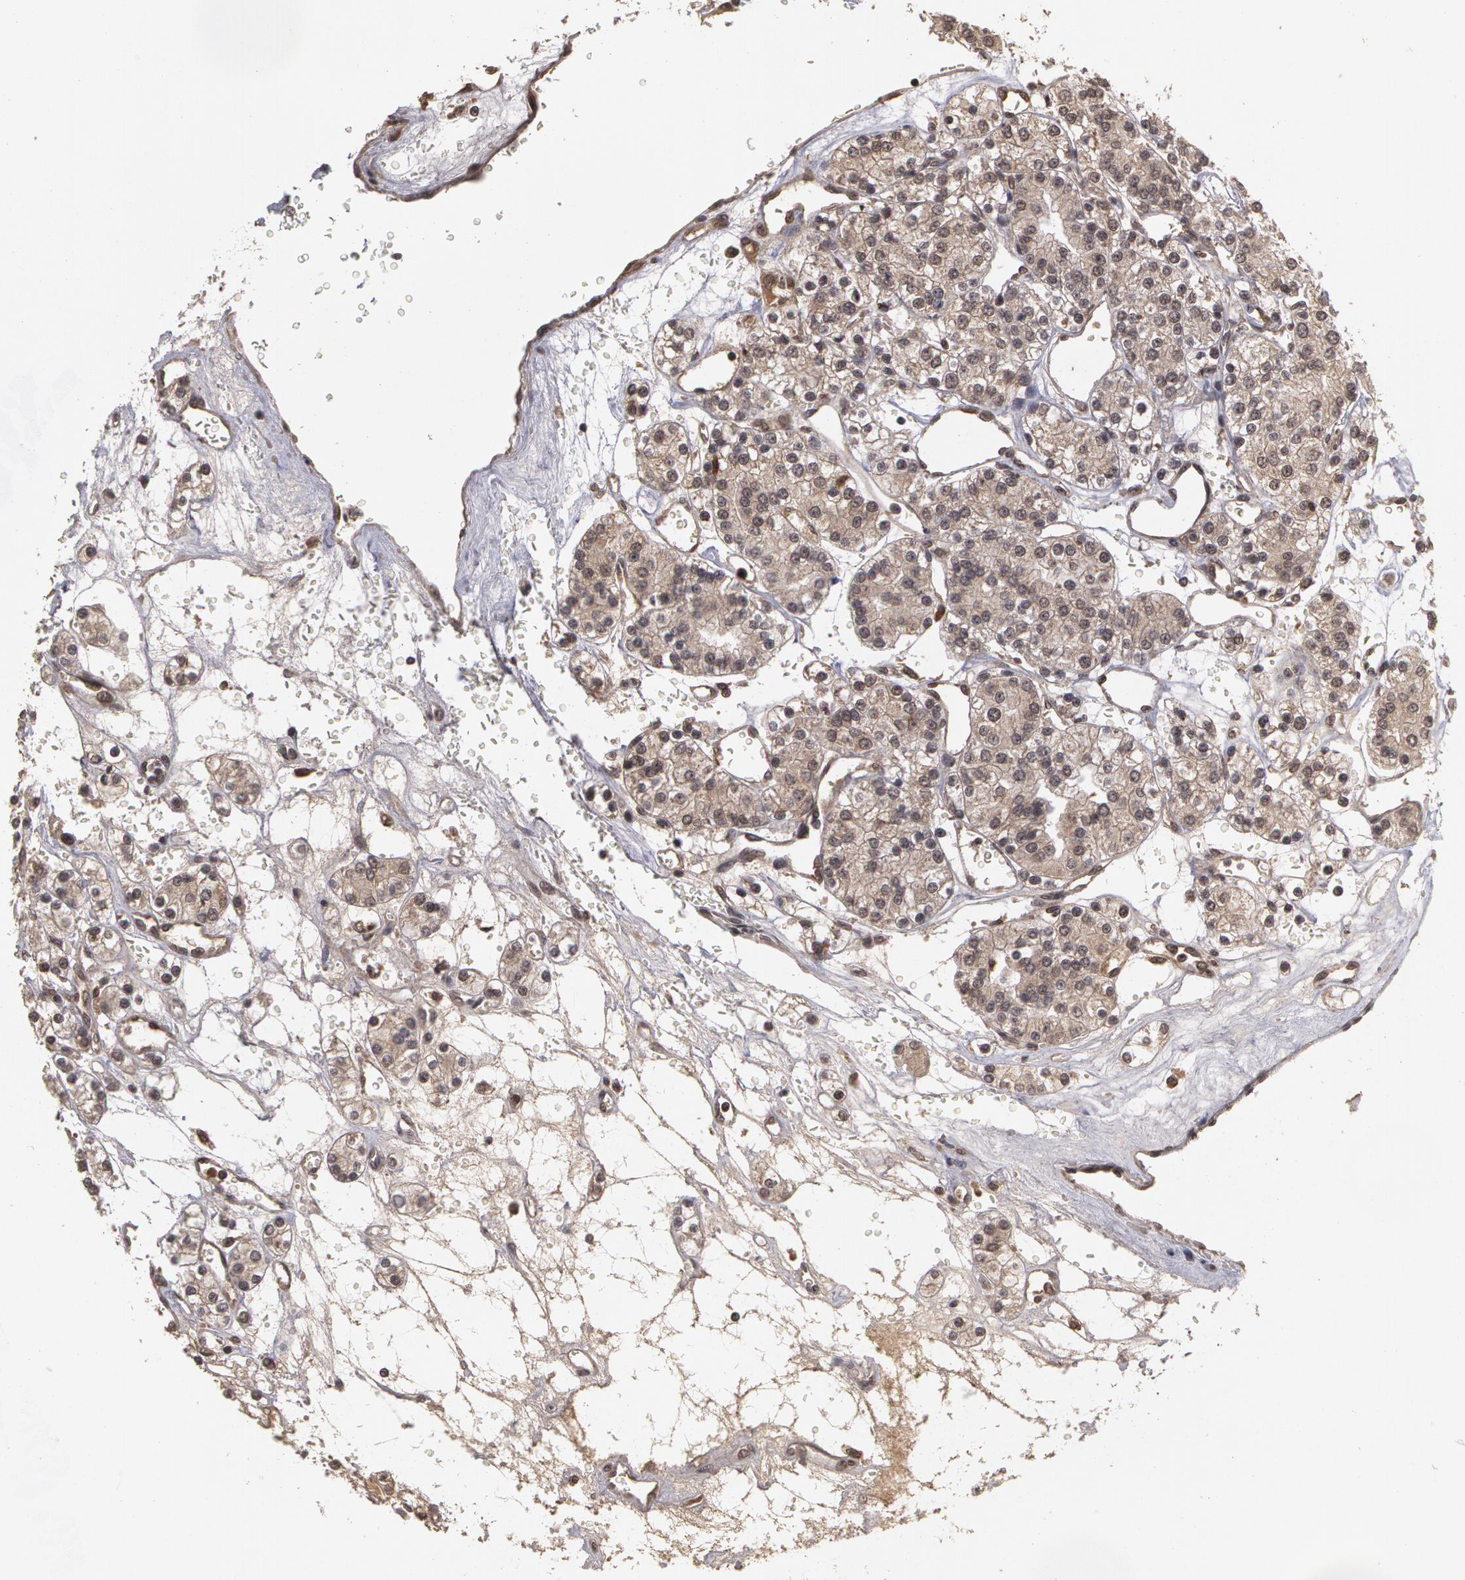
{"staining": {"intensity": "weak", "quantity": ">75%", "location": "cytoplasmic/membranous"}, "tissue": "renal cancer", "cell_type": "Tumor cells", "image_type": "cancer", "snomed": [{"axis": "morphology", "description": "Adenocarcinoma, NOS"}, {"axis": "topography", "description": "Kidney"}], "caption": "Approximately >75% of tumor cells in human renal cancer demonstrate weak cytoplasmic/membranous protein staining as visualized by brown immunohistochemical staining.", "gene": "GLIS1", "patient": {"sex": "female", "age": 62}}